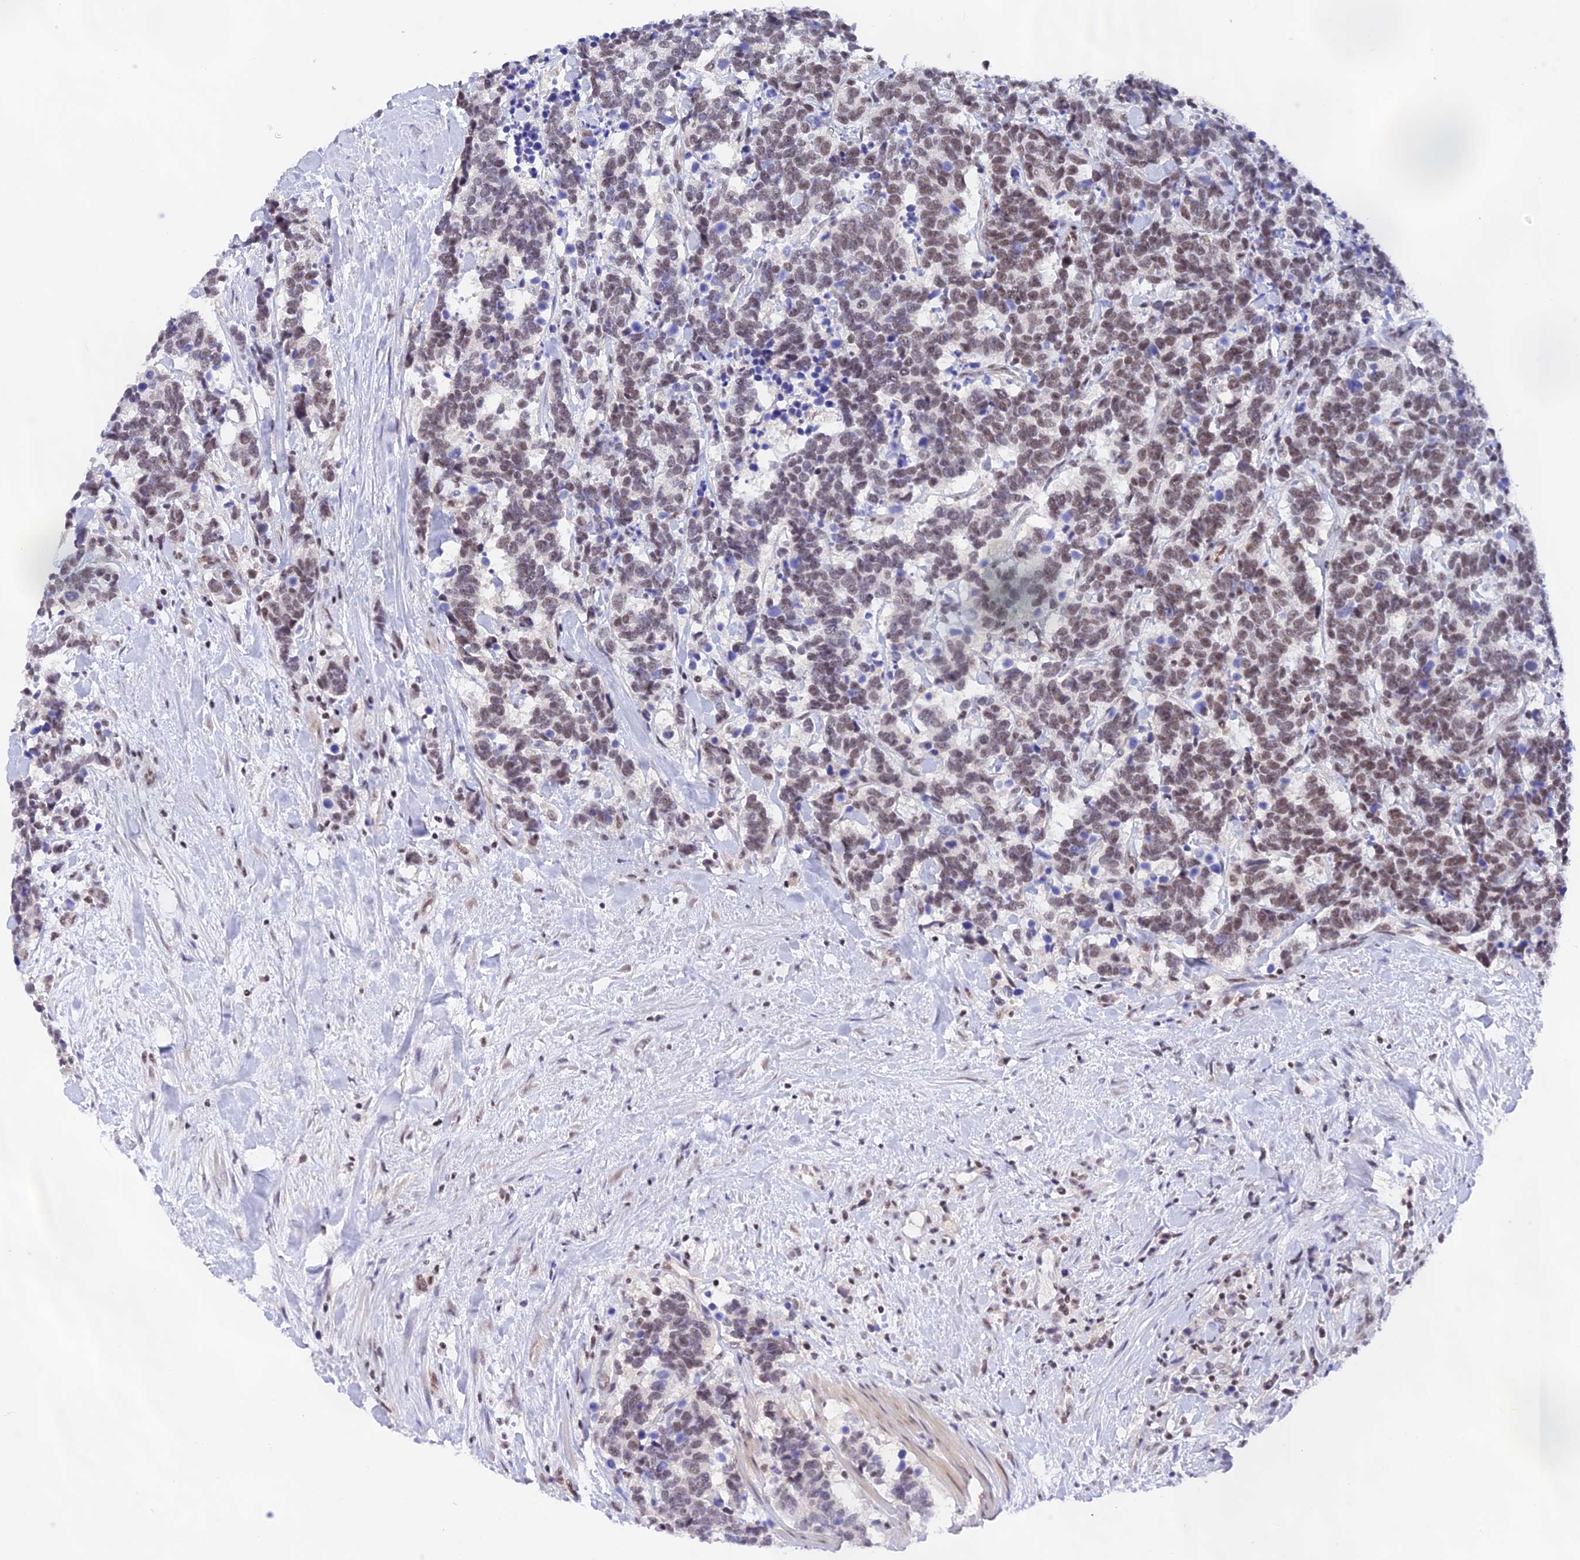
{"staining": {"intensity": "weak", "quantity": ">75%", "location": "nuclear"}, "tissue": "carcinoid", "cell_type": "Tumor cells", "image_type": "cancer", "snomed": [{"axis": "morphology", "description": "Carcinoma, NOS"}, {"axis": "morphology", "description": "Carcinoid, malignant, NOS"}, {"axis": "topography", "description": "Prostate"}], "caption": "IHC micrograph of carcinoid stained for a protein (brown), which shows low levels of weak nuclear staining in about >75% of tumor cells.", "gene": "THAP11", "patient": {"sex": "male", "age": 57}}